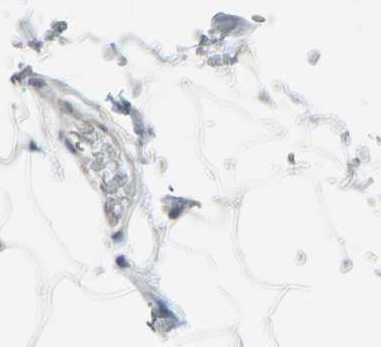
{"staining": {"intensity": "negative", "quantity": "none", "location": "none"}, "tissue": "adipose tissue", "cell_type": "Adipocytes", "image_type": "normal", "snomed": [{"axis": "morphology", "description": "Normal tissue, NOS"}, {"axis": "topography", "description": "Soft tissue"}], "caption": "Adipose tissue stained for a protein using immunohistochemistry (IHC) exhibits no expression adipocytes.", "gene": "SWAP70", "patient": {"sex": "male", "age": 72}}